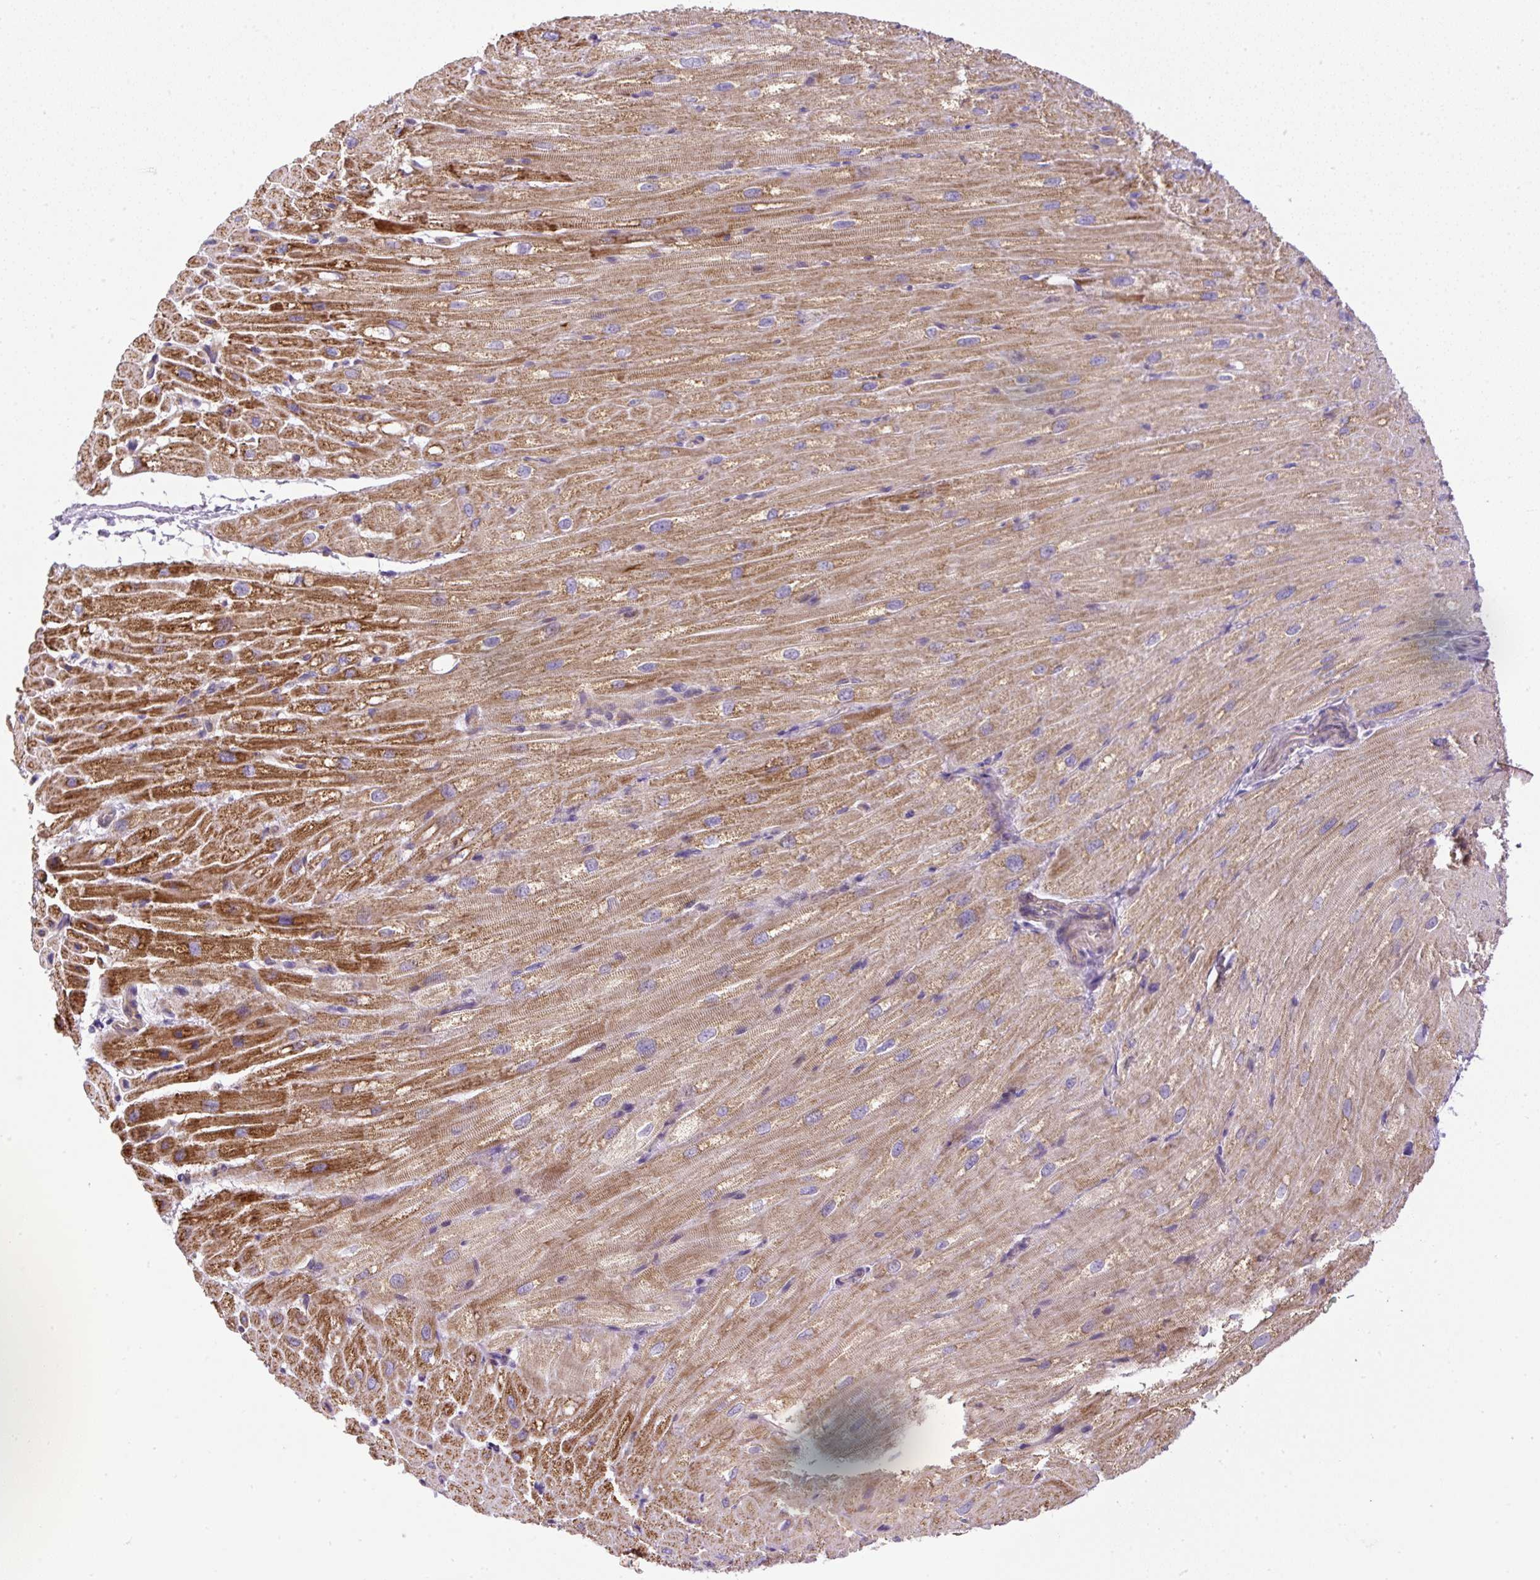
{"staining": {"intensity": "strong", "quantity": ">75%", "location": "cytoplasmic/membranous"}, "tissue": "heart muscle", "cell_type": "Cardiomyocytes", "image_type": "normal", "snomed": [{"axis": "morphology", "description": "Normal tissue, NOS"}, {"axis": "topography", "description": "Heart"}], "caption": "Benign heart muscle exhibits strong cytoplasmic/membranous positivity in about >75% of cardiomyocytes, visualized by immunohistochemistry. (DAB (3,3'-diaminobenzidine) IHC, brown staining for protein, blue staining for nuclei).", "gene": "ZNF547", "patient": {"sex": "male", "age": 62}}